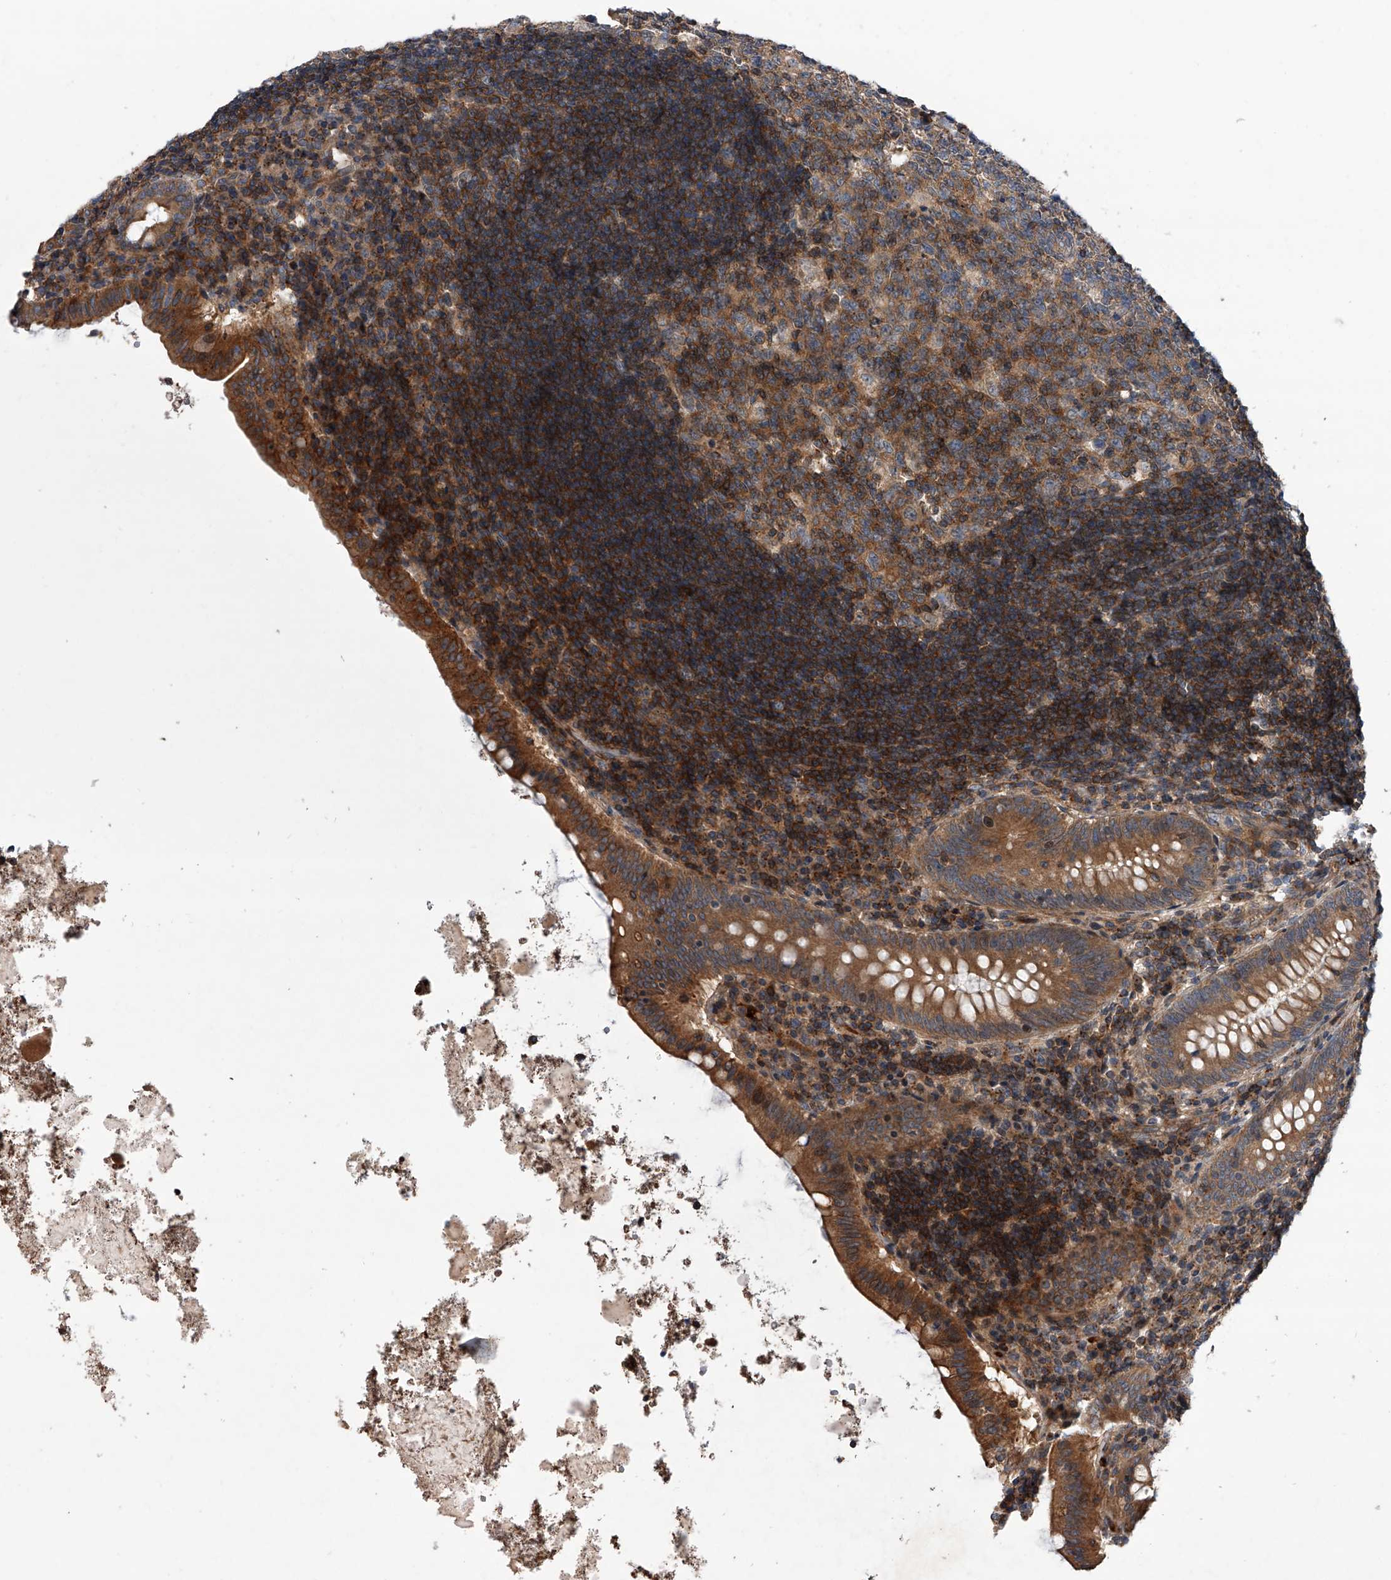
{"staining": {"intensity": "strong", "quantity": ">75%", "location": "cytoplasmic/membranous"}, "tissue": "appendix", "cell_type": "Glandular cells", "image_type": "normal", "snomed": [{"axis": "morphology", "description": "Normal tissue, NOS"}, {"axis": "topography", "description": "Appendix"}], "caption": "Immunohistochemical staining of benign human appendix demonstrates strong cytoplasmic/membranous protein positivity in about >75% of glandular cells.", "gene": "USP47", "patient": {"sex": "female", "age": 54}}